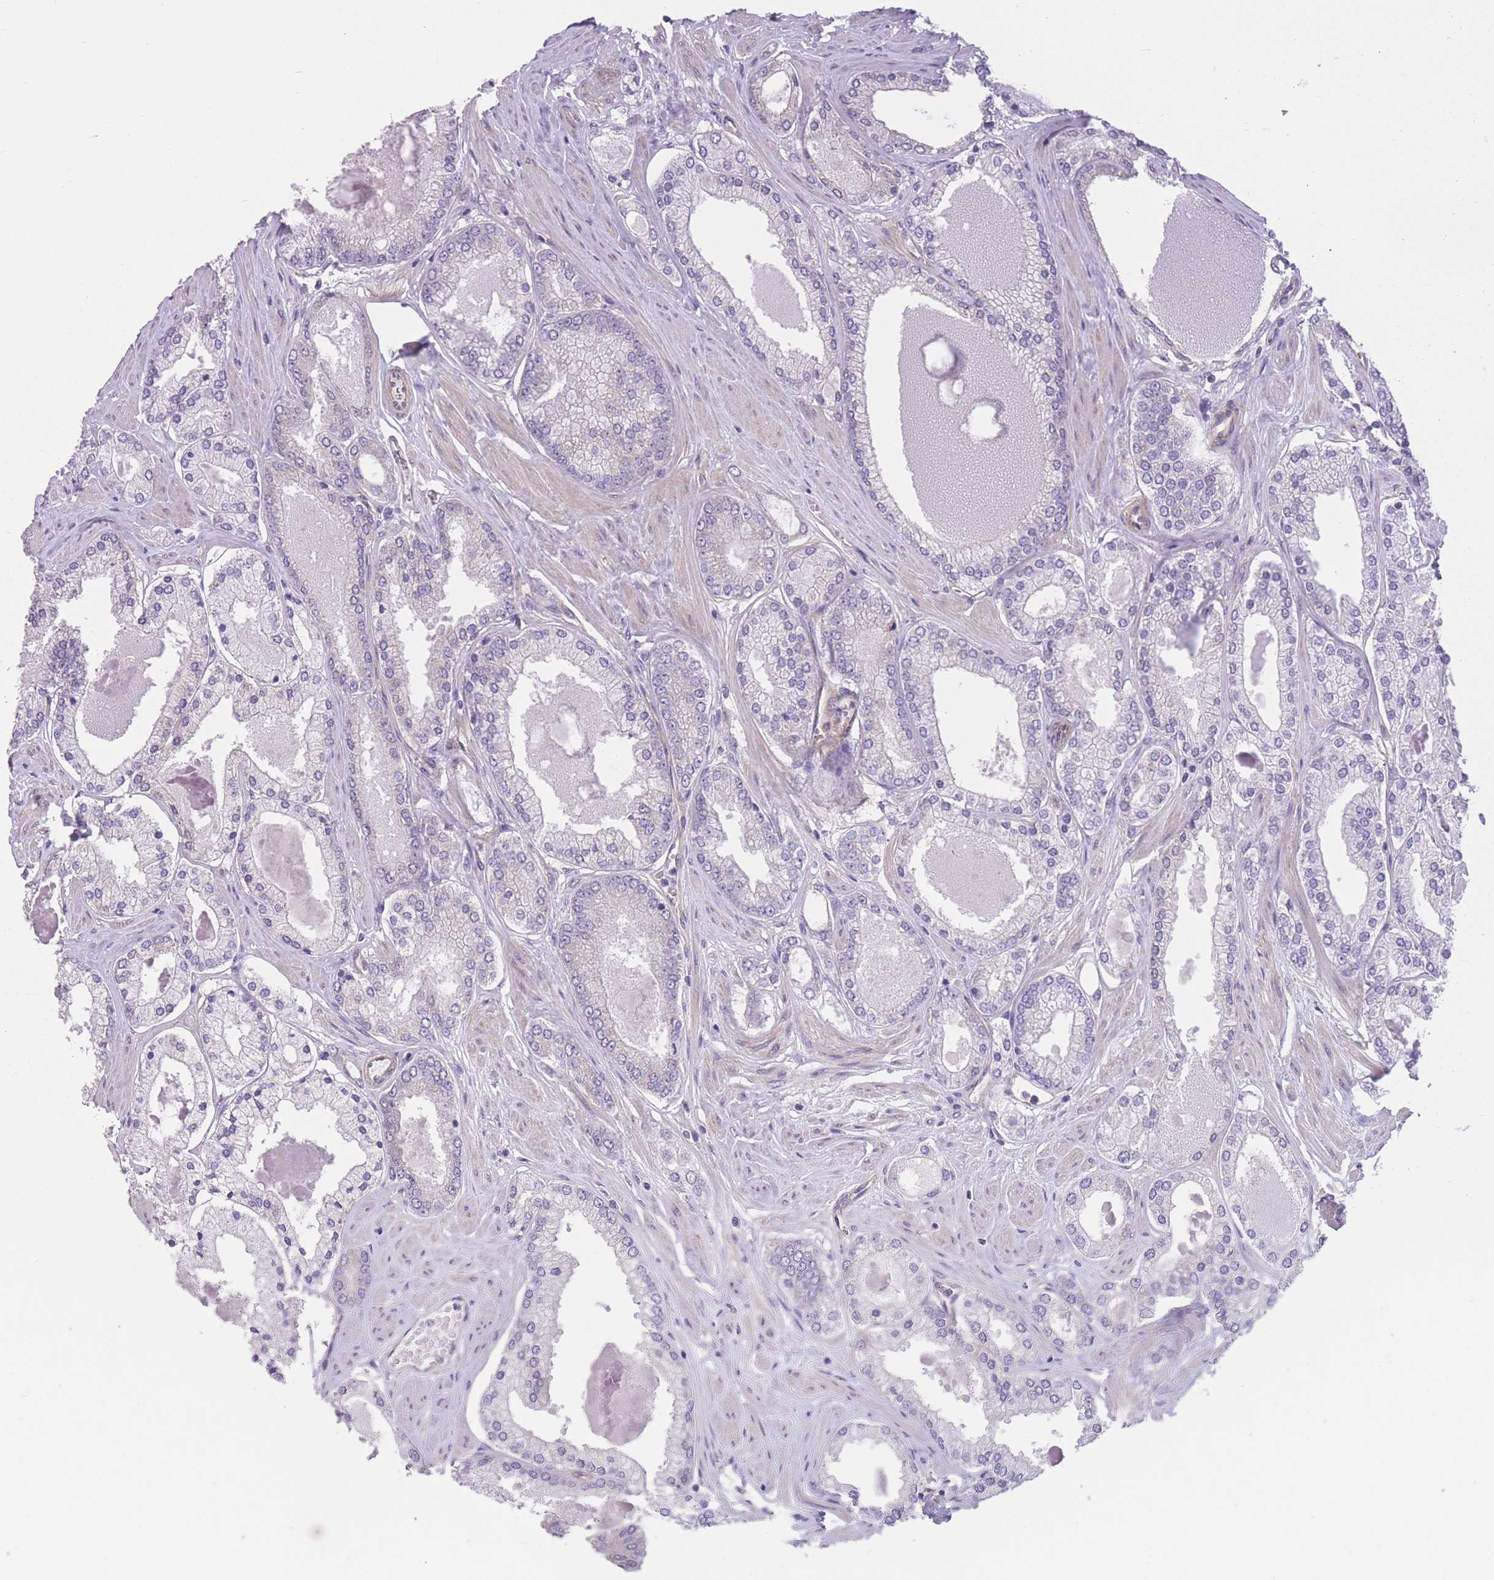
{"staining": {"intensity": "negative", "quantity": "none", "location": "none"}, "tissue": "prostate cancer", "cell_type": "Tumor cells", "image_type": "cancer", "snomed": [{"axis": "morphology", "description": "Adenocarcinoma, Low grade"}, {"axis": "topography", "description": "Prostate"}], "caption": "Immunohistochemistry (IHC) histopathology image of prostate low-grade adenocarcinoma stained for a protein (brown), which displays no staining in tumor cells. (DAB immunohistochemistry, high magnification).", "gene": "SERPINB3", "patient": {"sex": "male", "age": 42}}